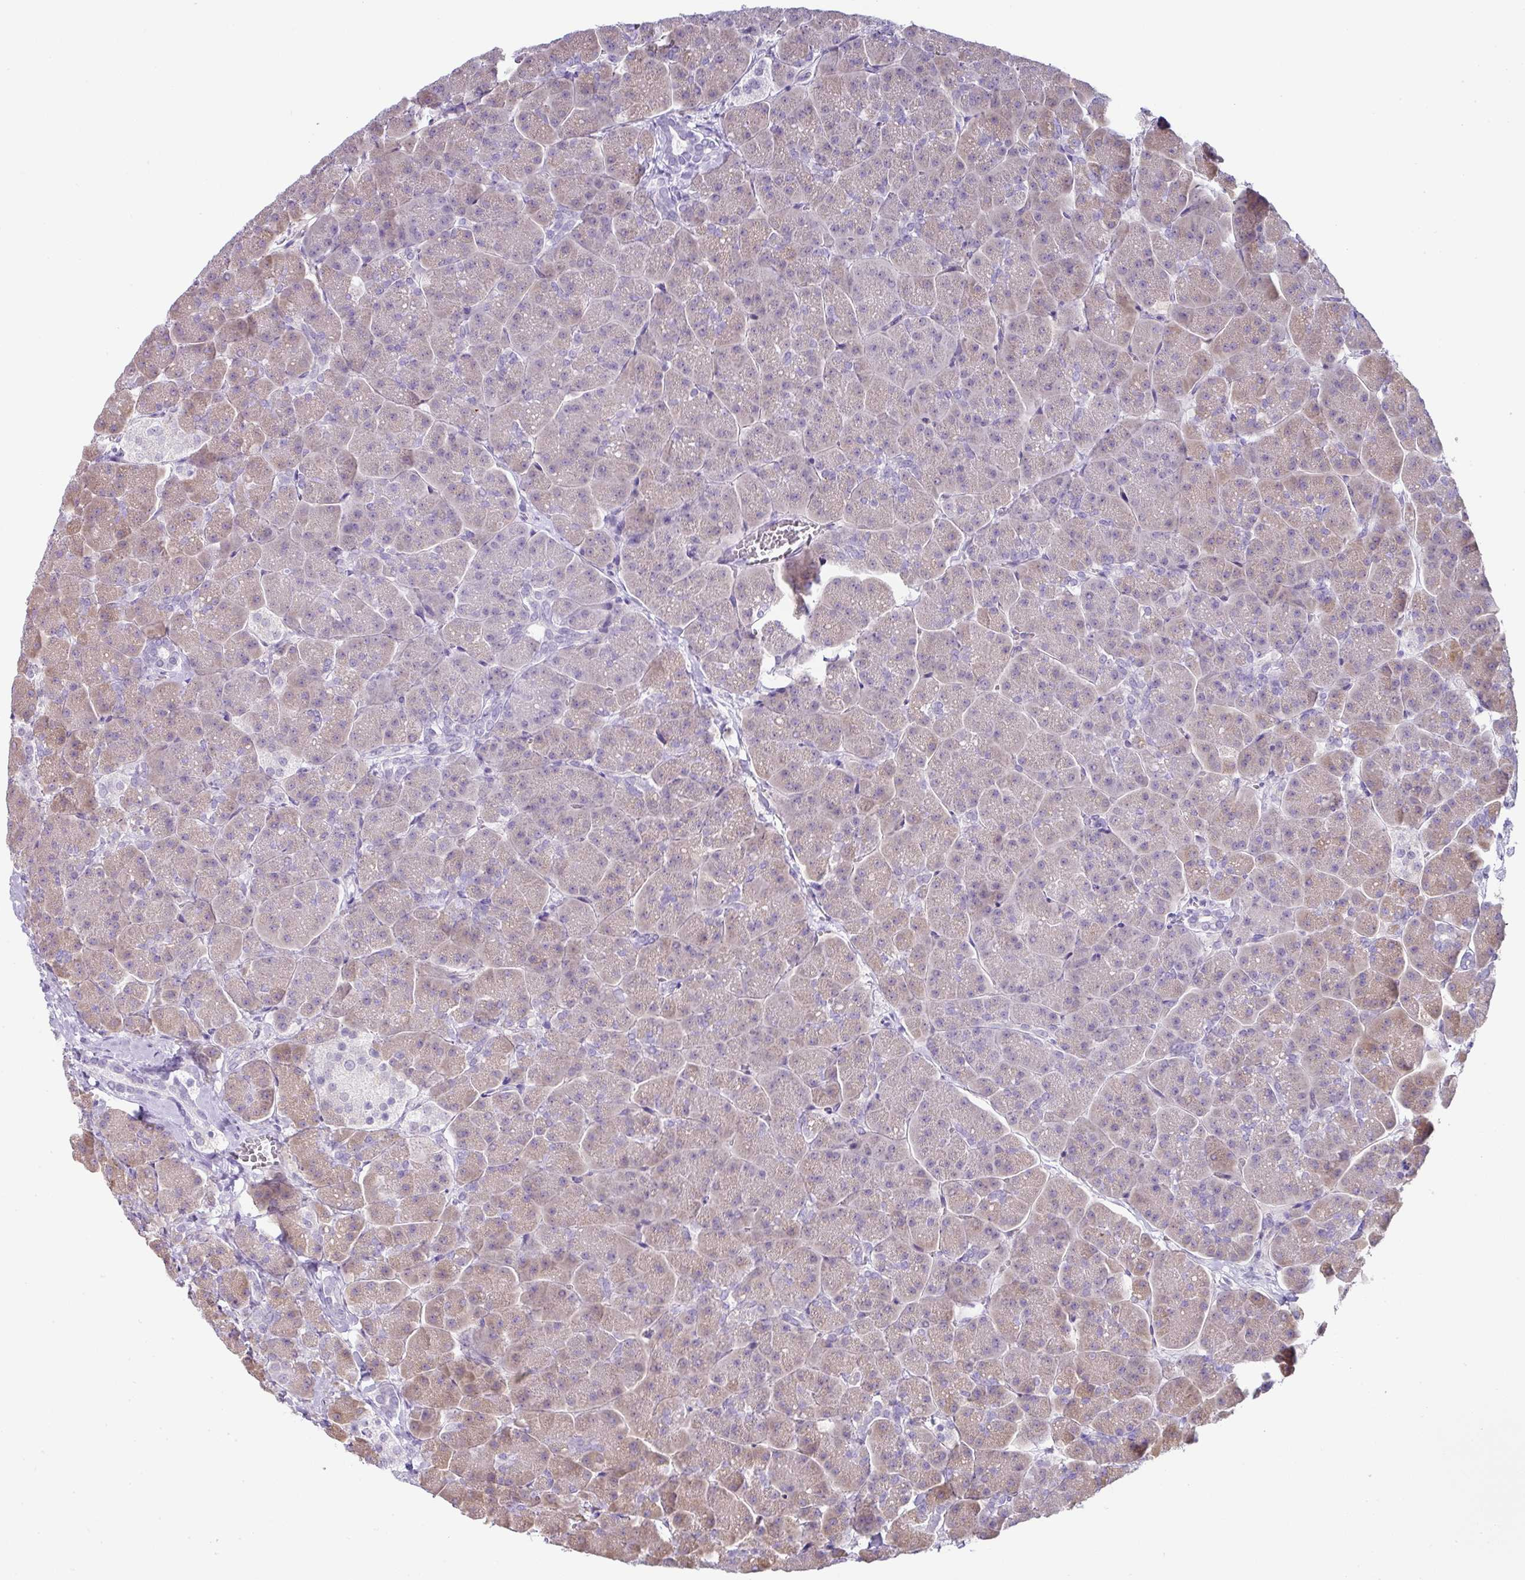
{"staining": {"intensity": "weak", "quantity": "25%-75%", "location": "cytoplasmic/membranous"}, "tissue": "pancreas", "cell_type": "Exocrine glandular cells", "image_type": "normal", "snomed": [{"axis": "morphology", "description": "Normal tissue, NOS"}, {"axis": "topography", "description": "Pancreas"}, {"axis": "topography", "description": "Peripheral nerve tissue"}], "caption": "Immunohistochemical staining of normal human pancreas displays weak cytoplasmic/membranous protein staining in about 25%-75% of exocrine glandular cells. The protein of interest is shown in brown color, while the nuclei are stained blue.", "gene": "FGF17", "patient": {"sex": "male", "age": 54}}